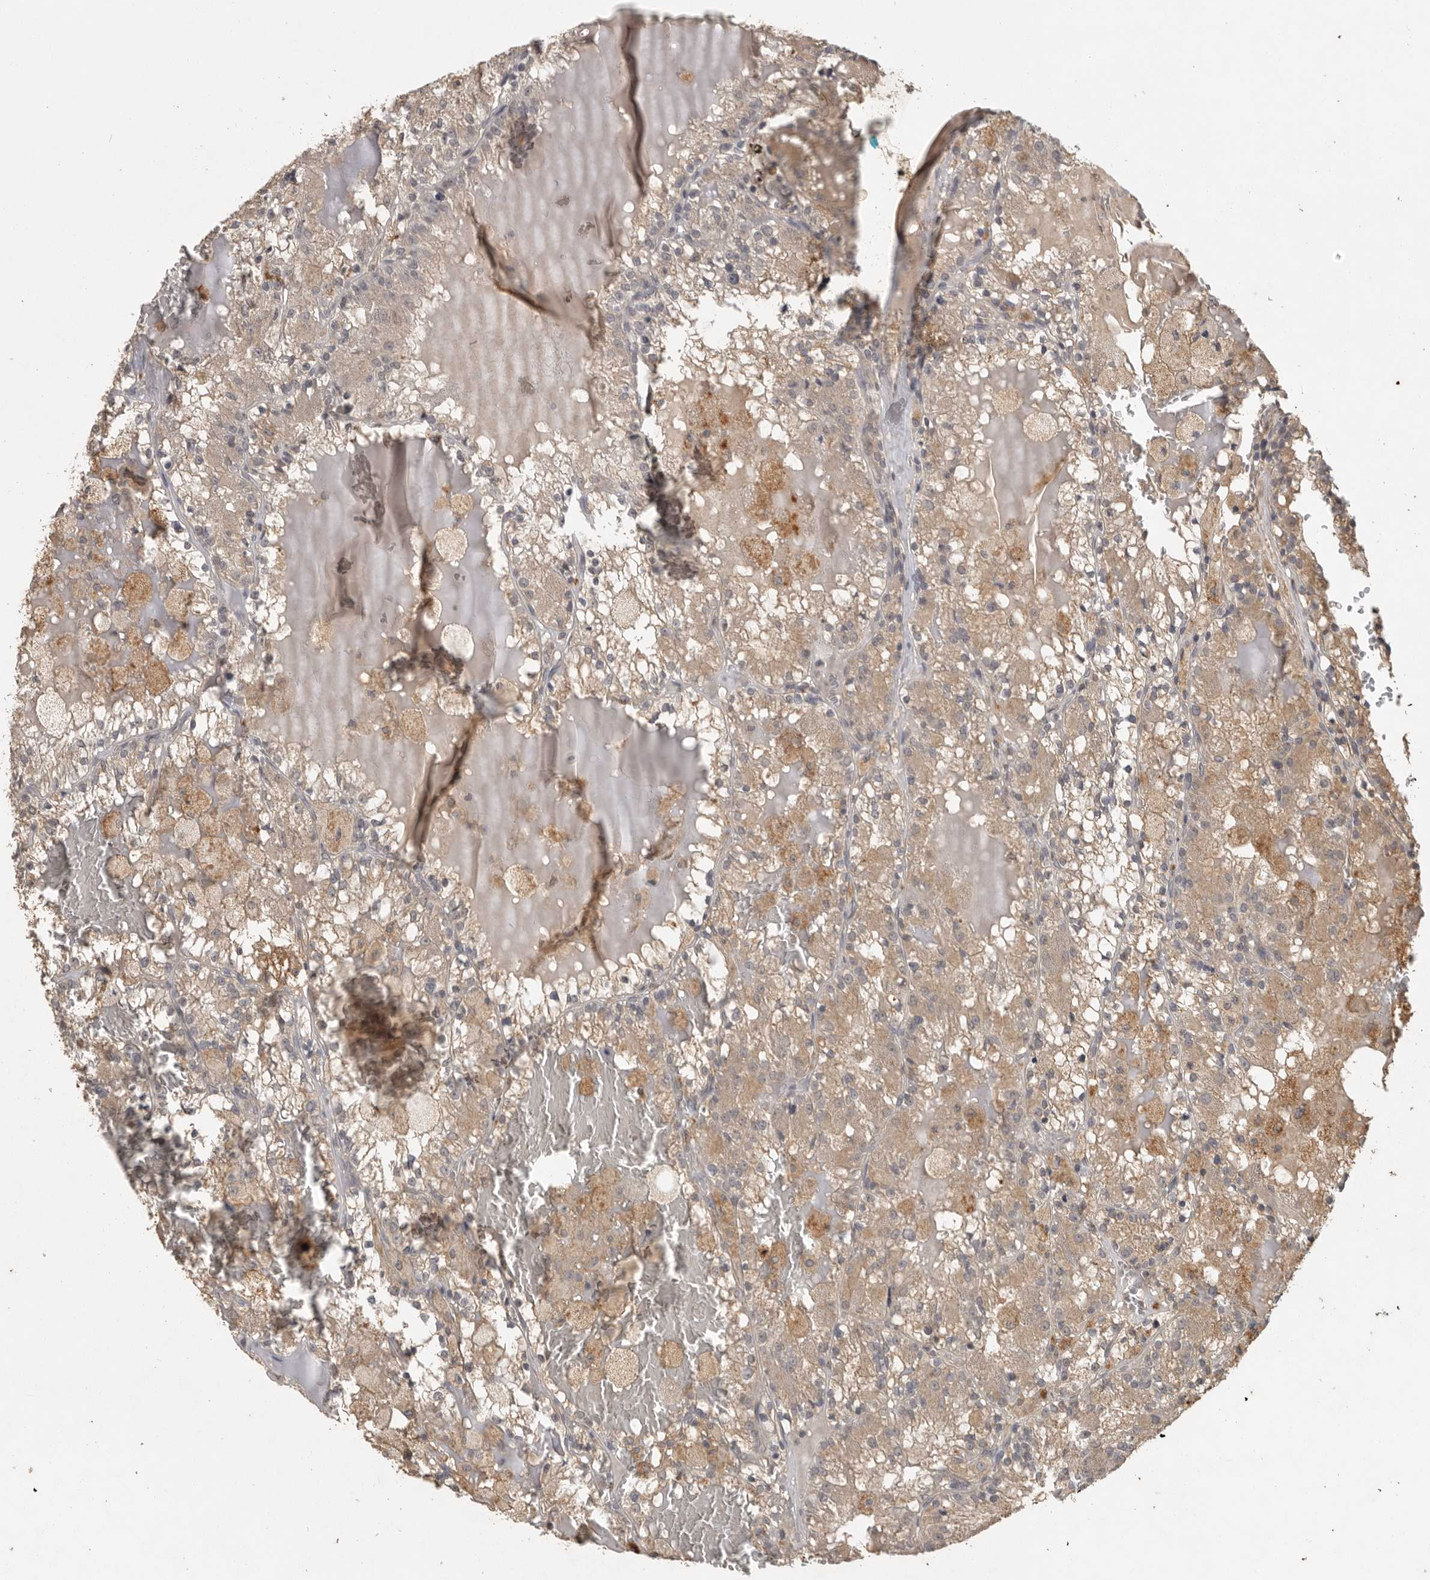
{"staining": {"intensity": "weak", "quantity": ">75%", "location": "cytoplasmic/membranous"}, "tissue": "renal cancer", "cell_type": "Tumor cells", "image_type": "cancer", "snomed": [{"axis": "morphology", "description": "Adenocarcinoma, NOS"}, {"axis": "topography", "description": "Kidney"}], "caption": "Adenocarcinoma (renal) stained with a protein marker demonstrates weak staining in tumor cells.", "gene": "ADAMTS4", "patient": {"sex": "female", "age": 56}}